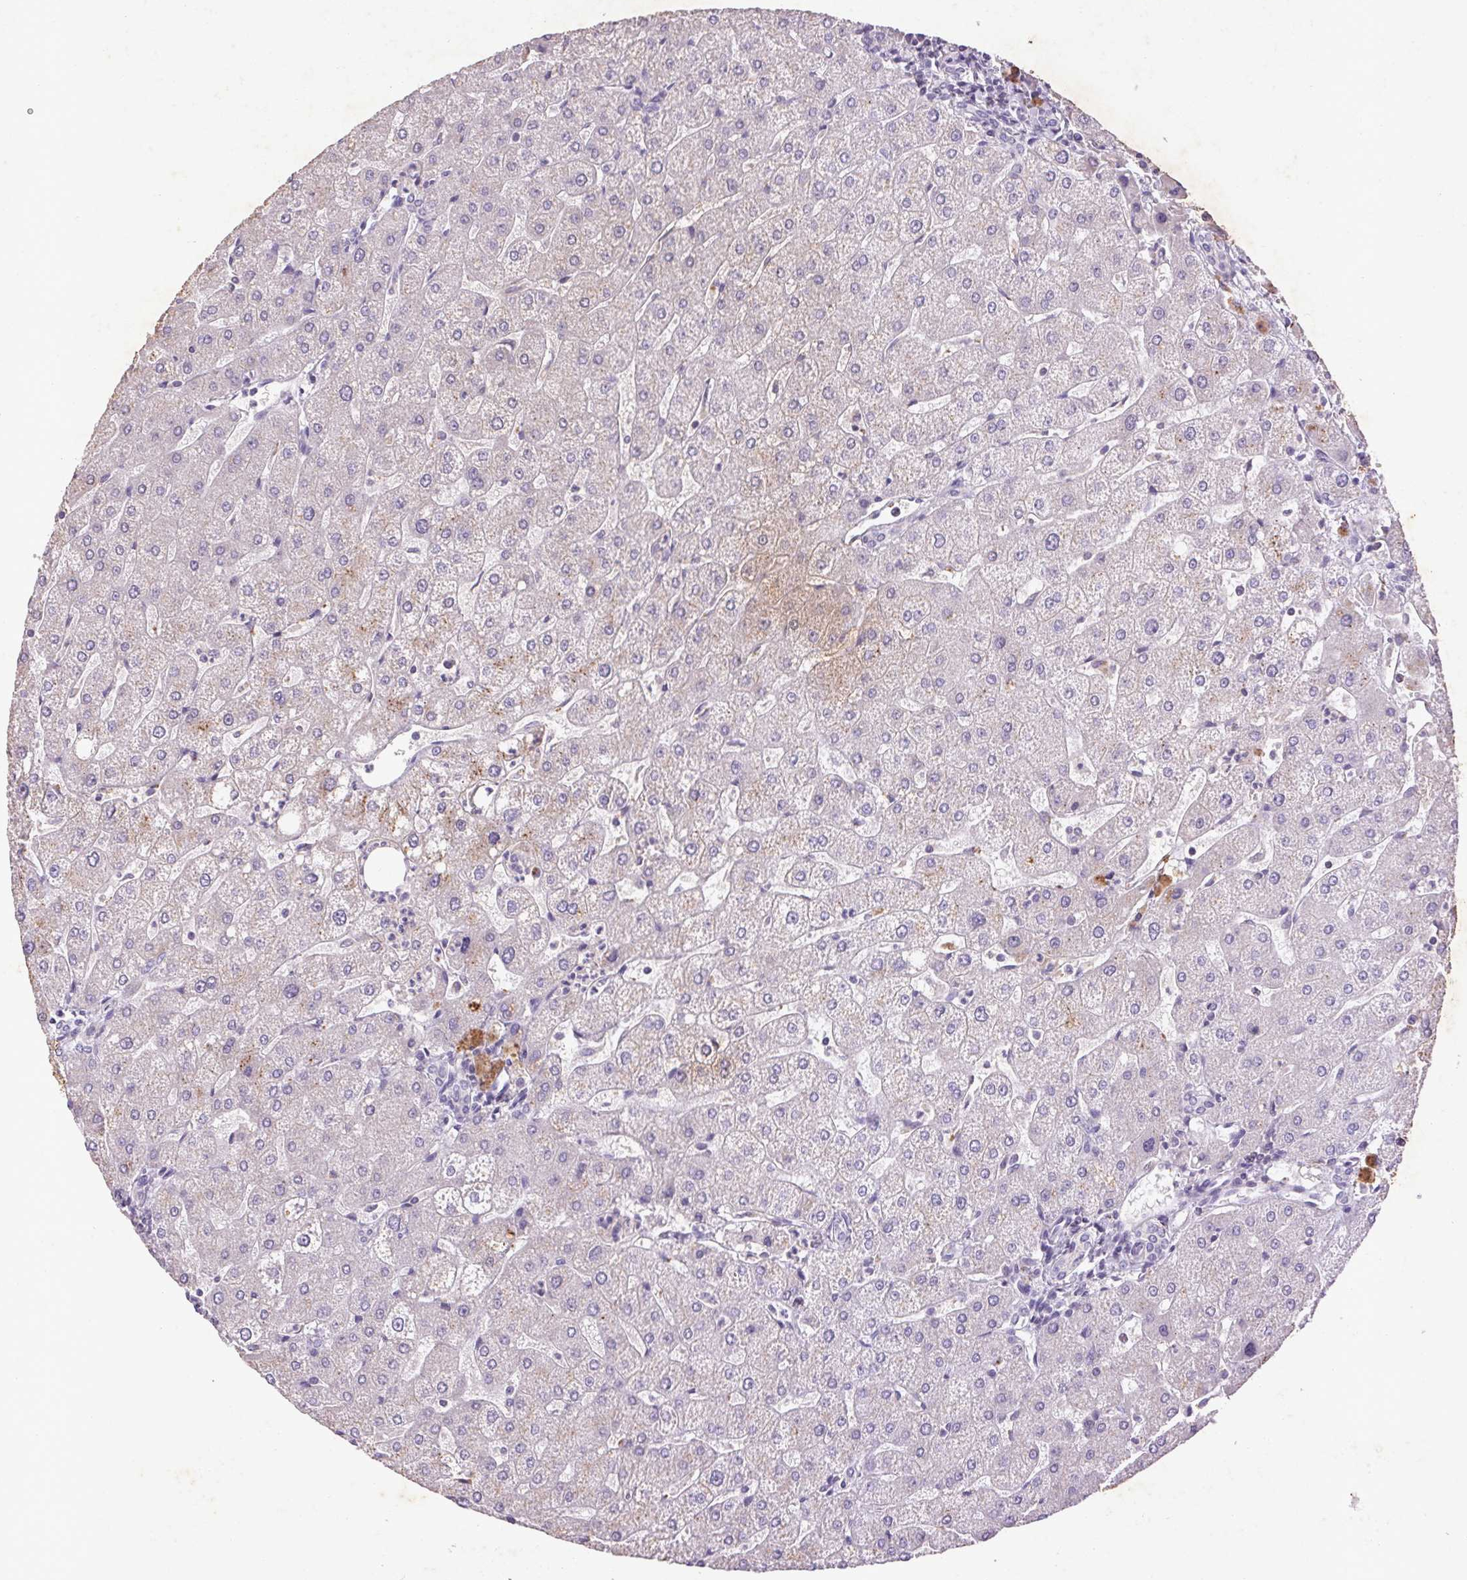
{"staining": {"intensity": "negative", "quantity": "none", "location": "none"}, "tissue": "liver", "cell_type": "Cholangiocytes", "image_type": "normal", "snomed": [{"axis": "morphology", "description": "Normal tissue, NOS"}, {"axis": "topography", "description": "Liver"}], "caption": "IHC micrograph of benign liver stained for a protein (brown), which shows no positivity in cholangiocytes.", "gene": "FNDC7", "patient": {"sex": "male", "age": 67}}